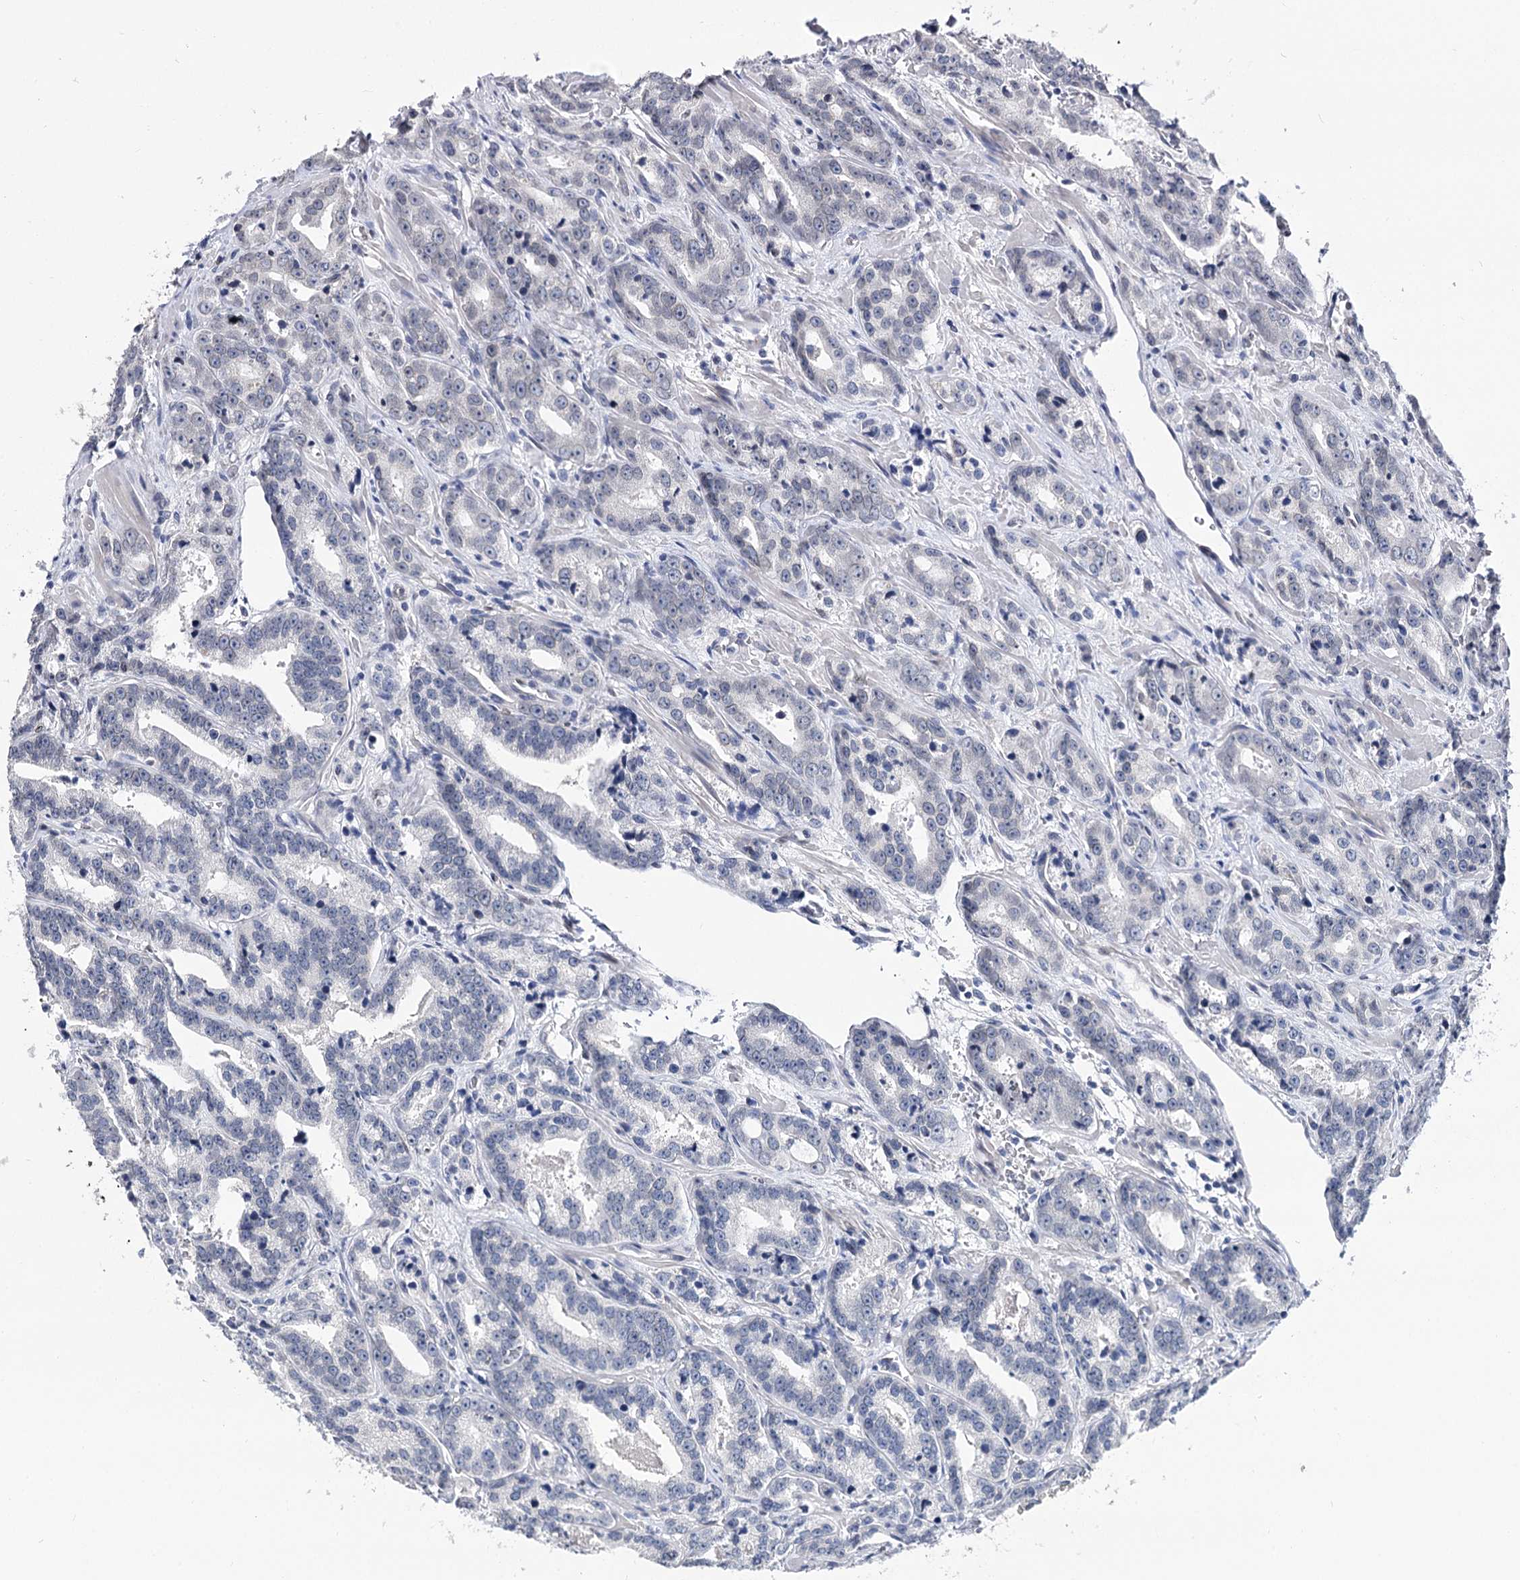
{"staining": {"intensity": "negative", "quantity": "none", "location": "none"}, "tissue": "prostate cancer", "cell_type": "Tumor cells", "image_type": "cancer", "snomed": [{"axis": "morphology", "description": "Adenocarcinoma, High grade"}, {"axis": "topography", "description": "Prostate"}], "caption": "Human prostate high-grade adenocarcinoma stained for a protein using immunohistochemistry (IHC) displays no positivity in tumor cells.", "gene": "TMEM201", "patient": {"sex": "male", "age": 62}}